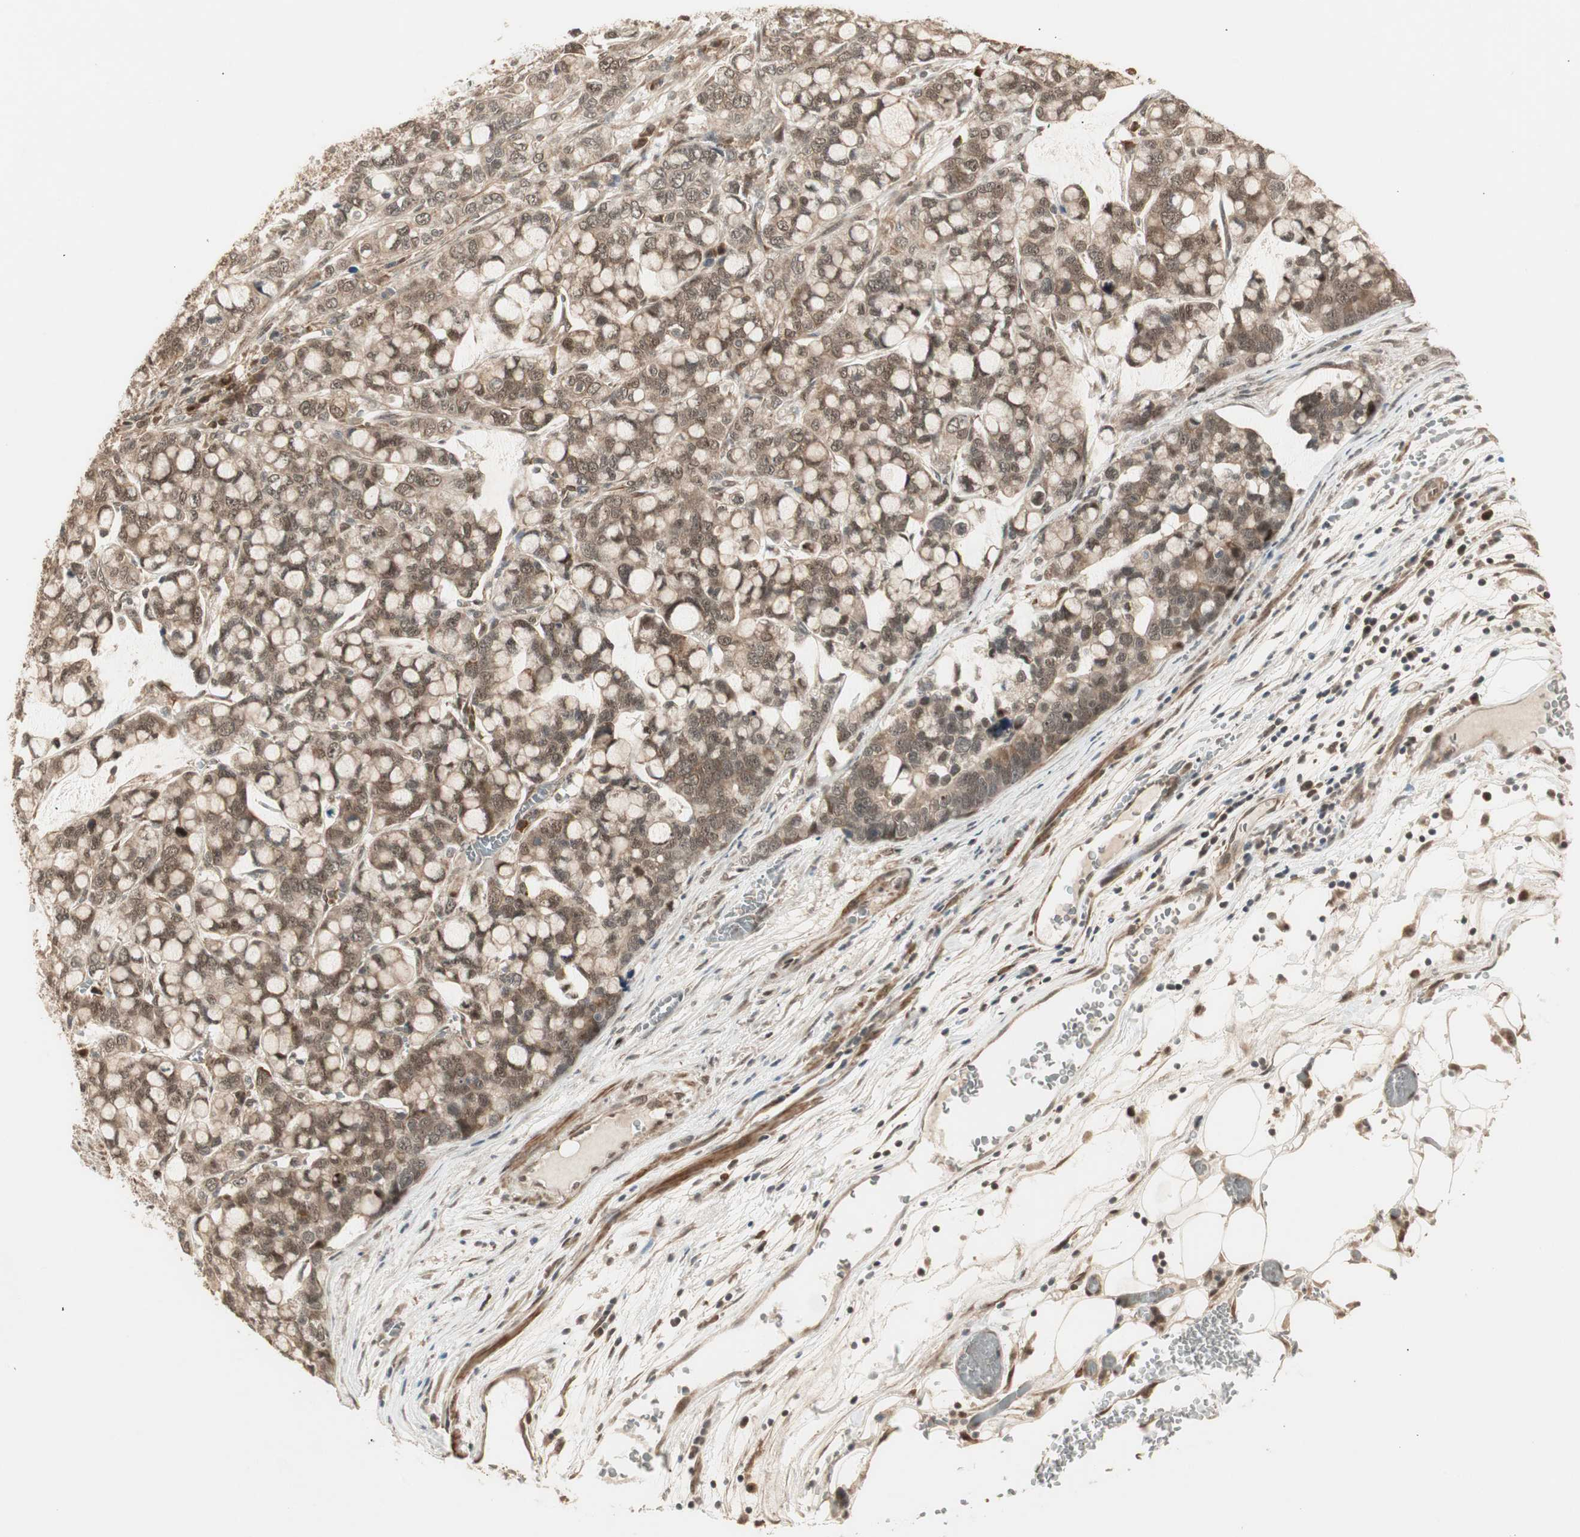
{"staining": {"intensity": "moderate", "quantity": ">75%", "location": "cytoplasmic/membranous,nuclear"}, "tissue": "stomach cancer", "cell_type": "Tumor cells", "image_type": "cancer", "snomed": [{"axis": "morphology", "description": "Adenocarcinoma, NOS"}, {"axis": "topography", "description": "Stomach, lower"}], "caption": "IHC (DAB (3,3'-diaminobenzidine)) staining of human stomach cancer reveals moderate cytoplasmic/membranous and nuclear protein staining in about >75% of tumor cells. (DAB IHC with brightfield microscopy, high magnification).", "gene": "ZSCAN31", "patient": {"sex": "male", "age": 84}}